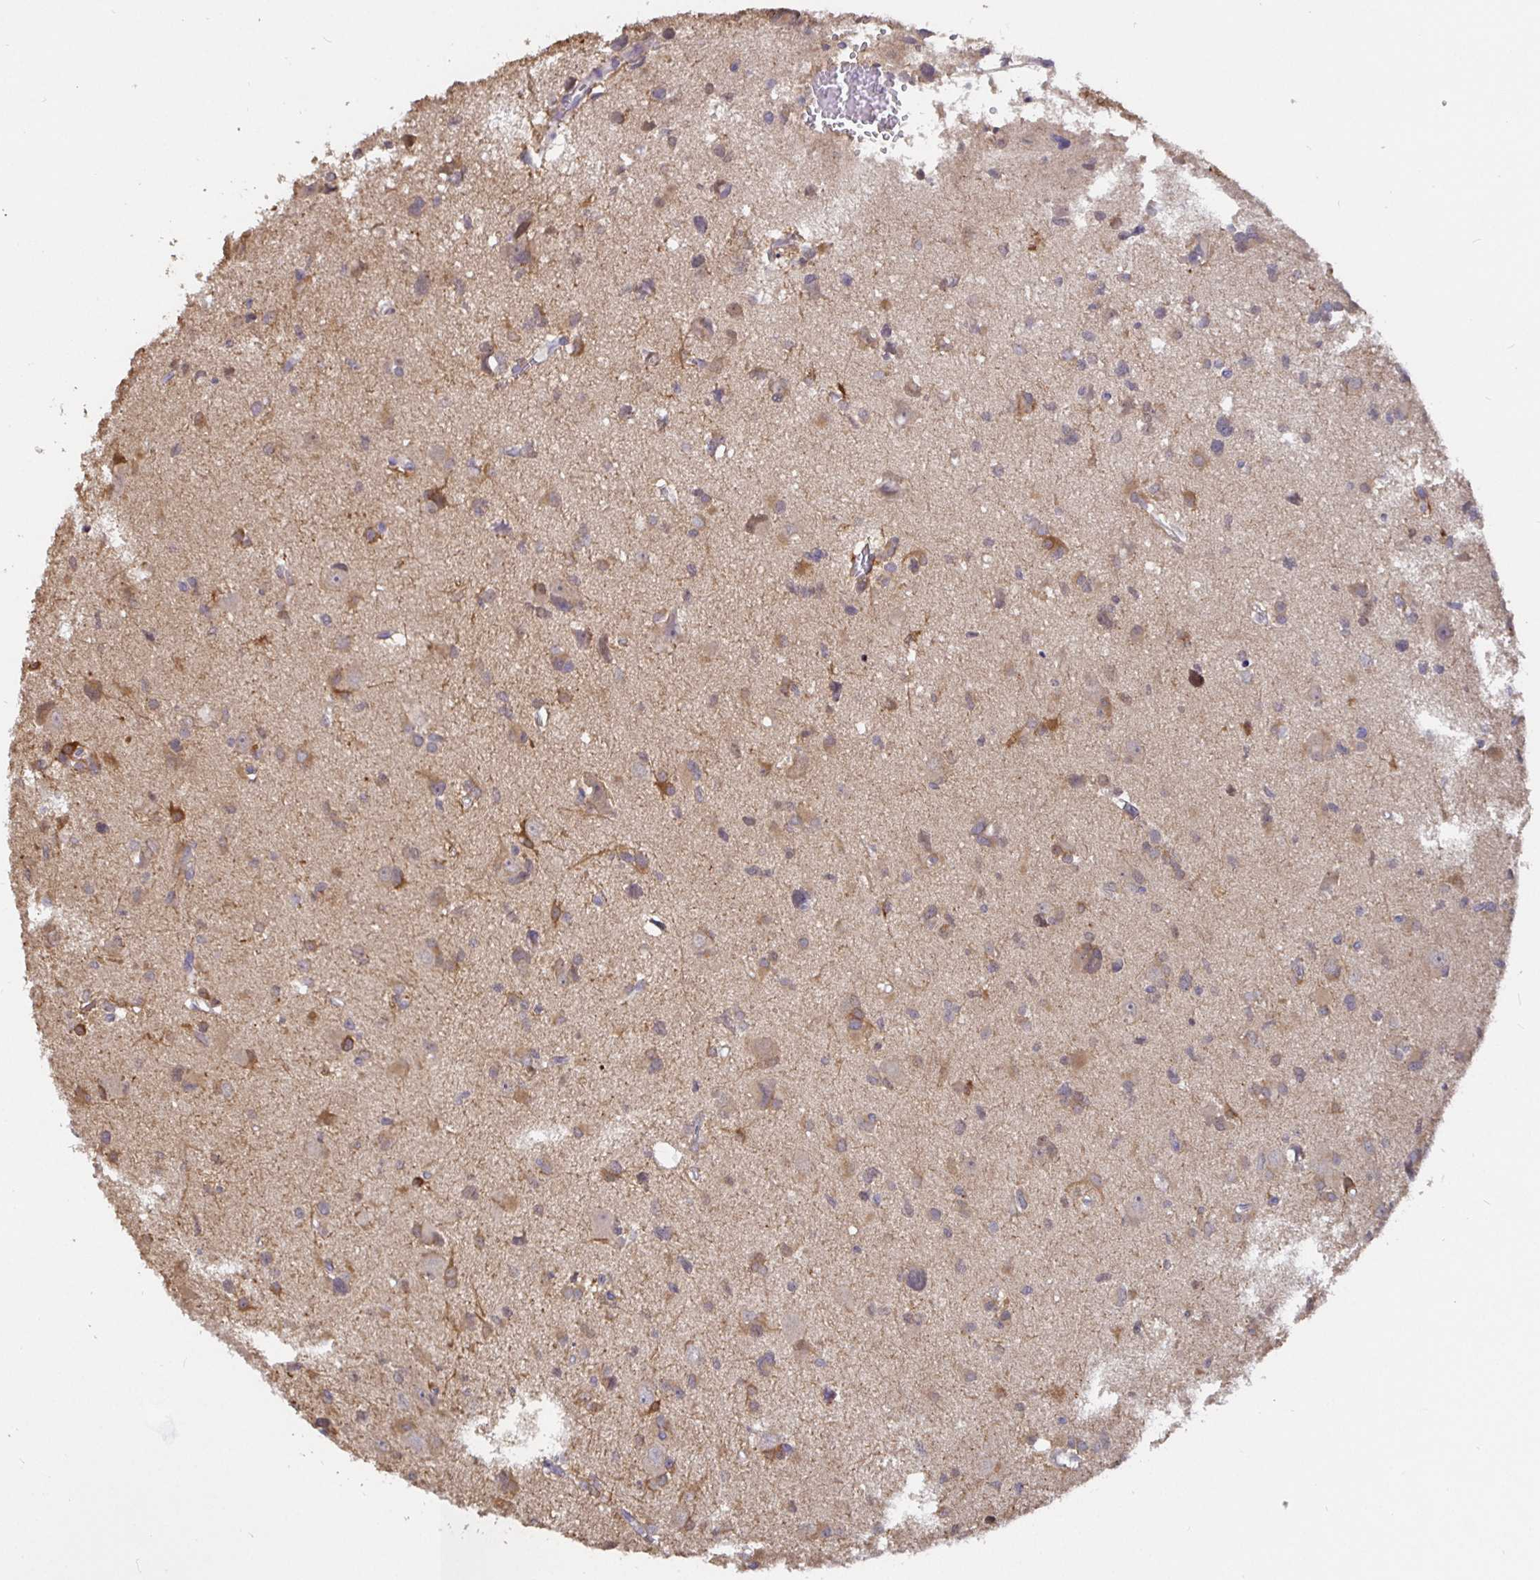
{"staining": {"intensity": "moderate", "quantity": "<25%", "location": "cytoplasmic/membranous"}, "tissue": "glioma", "cell_type": "Tumor cells", "image_type": "cancer", "snomed": [{"axis": "morphology", "description": "Glioma, malignant, High grade"}, {"axis": "topography", "description": "Brain"}], "caption": "About <25% of tumor cells in human high-grade glioma (malignant) demonstrate moderate cytoplasmic/membranous protein positivity as visualized by brown immunohistochemical staining.", "gene": "SHISA4", "patient": {"sex": "male", "age": 23}}